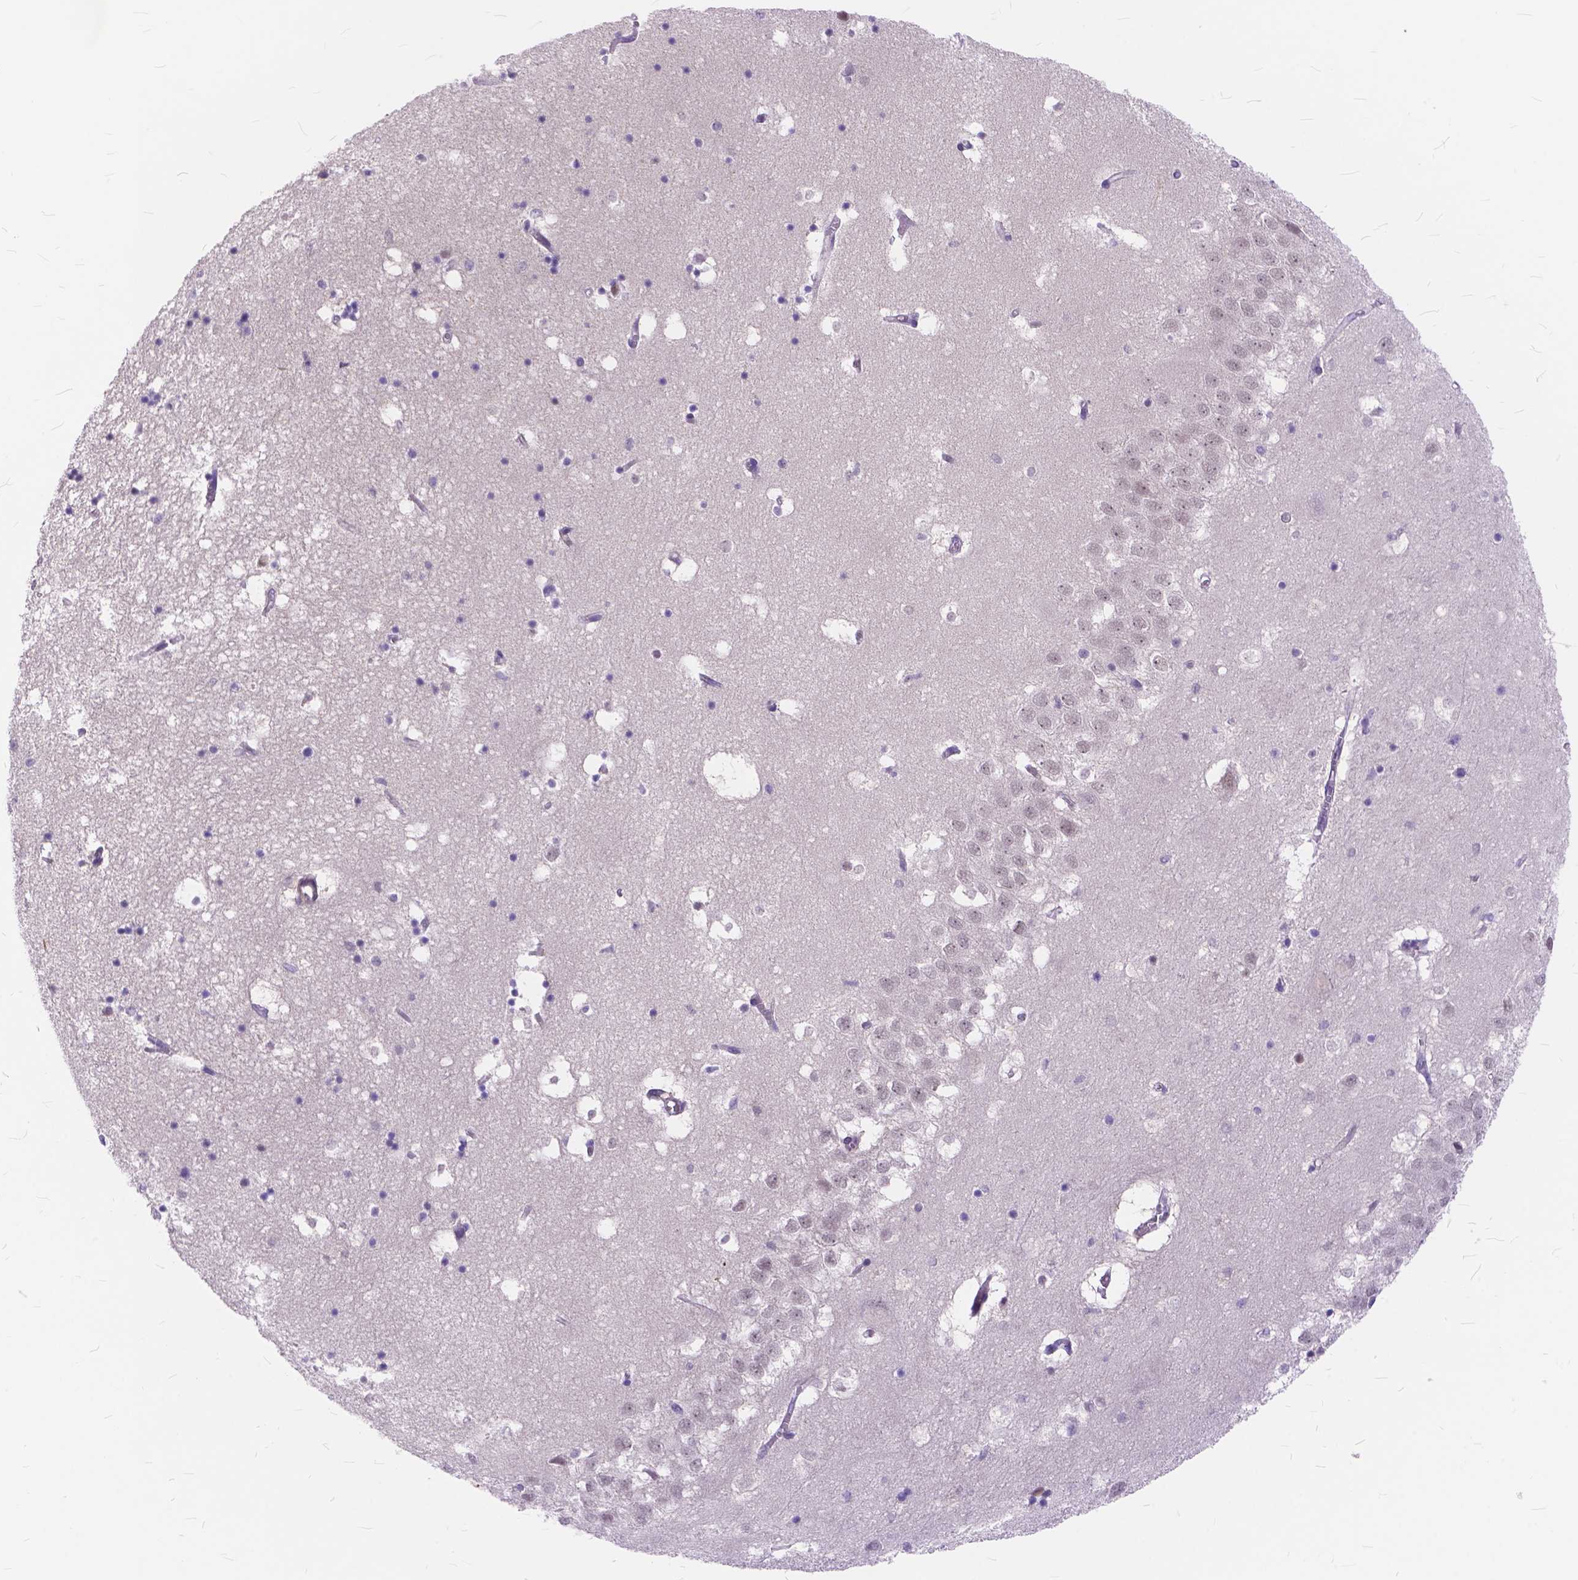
{"staining": {"intensity": "negative", "quantity": "none", "location": "none"}, "tissue": "hippocampus", "cell_type": "Glial cells", "image_type": "normal", "snomed": [{"axis": "morphology", "description": "Normal tissue, NOS"}, {"axis": "topography", "description": "Hippocampus"}], "caption": "Immunohistochemistry of unremarkable hippocampus shows no positivity in glial cells.", "gene": "MAN2C1", "patient": {"sex": "male", "age": 58}}